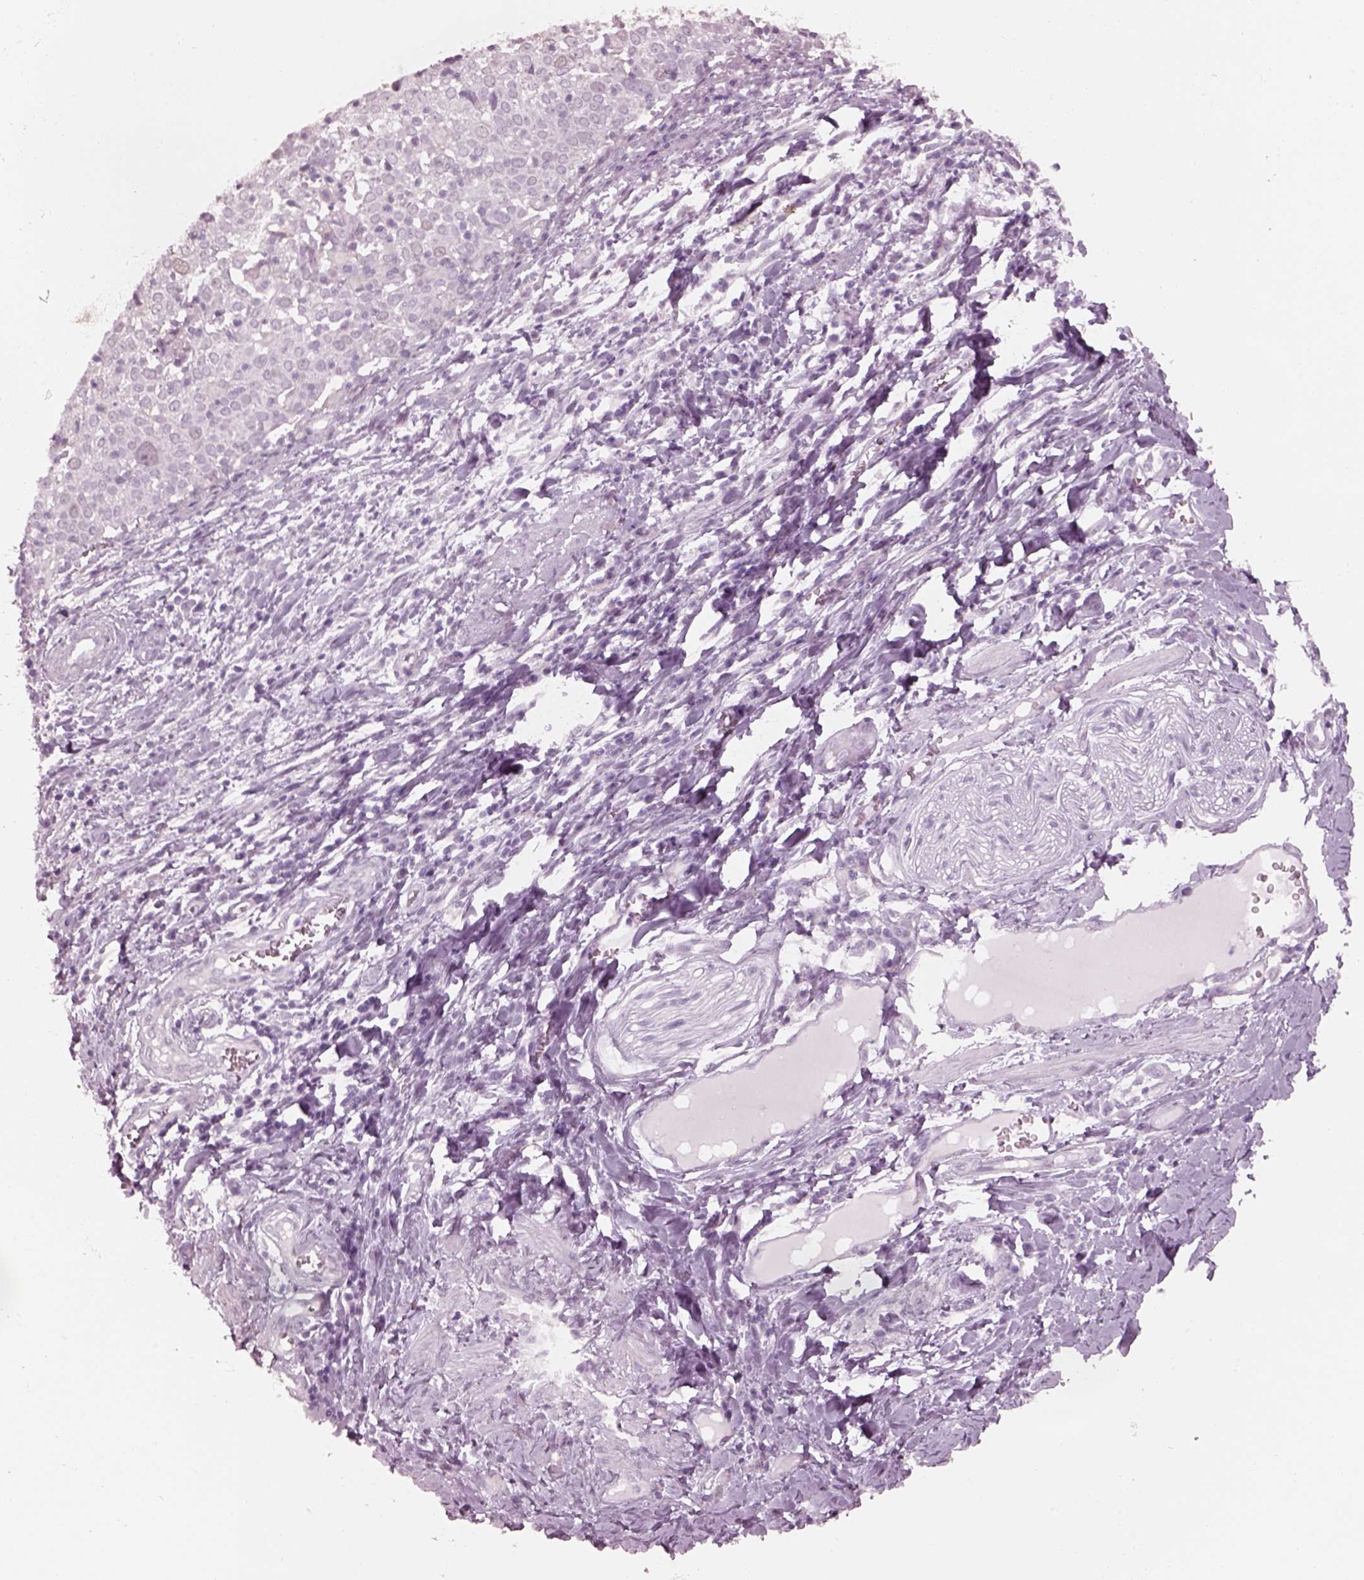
{"staining": {"intensity": "negative", "quantity": "none", "location": "none"}, "tissue": "cervical cancer", "cell_type": "Tumor cells", "image_type": "cancer", "snomed": [{"axis": "morphology", "description": "Squamous cell carcinoma, NOS"}, {"axis": "topography", "description": "Cervix"}], "caption": "IHC image of cervical squamous cell carcinoma stained for a protein (brown), which displays no expression in tumor cells.", "gene": "KRTAP24-1", "patient": {"sex": "female", "age": 39}}